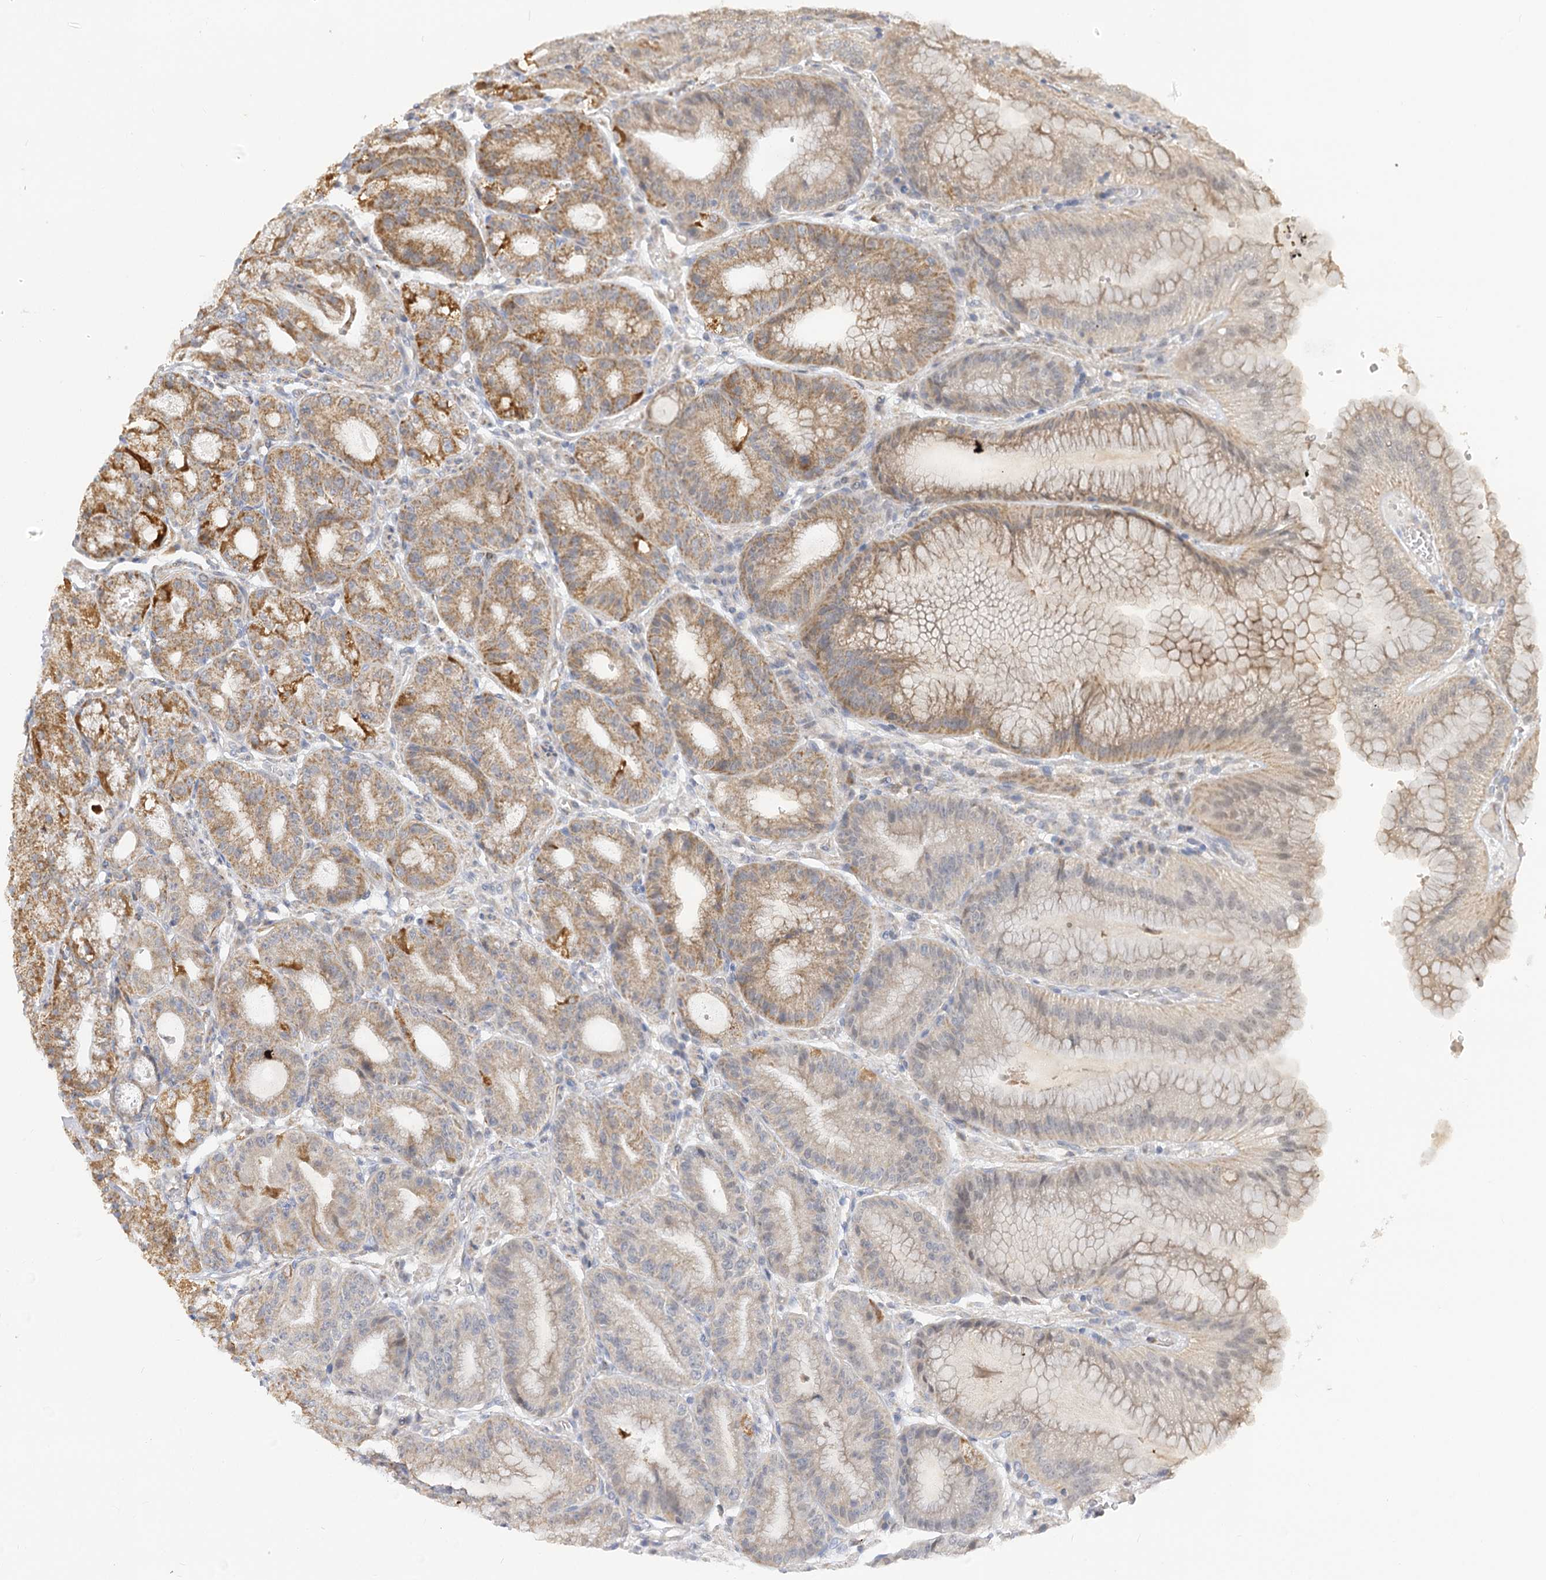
{"staining": {"intensity": "moderate", "quantity": ">75%", "location": "cytoplasmic/membranous"}, "tissue": "stomach", "cell_type": "Glandular cells", "image_type": "normal", "snomed": [{"axis": "morphology", "description": "Normal tissue, NOS"}, {"axis": "topography", "description": "Stomach, lower"}], "caption": "Immunohistochemical staining of benign stomach exhibits moderate cytoplasmic/membranous protein expression in about >75% of glandular cells.", "gene": "NELL2", "patient": {"sex": "male", "age": 71}}